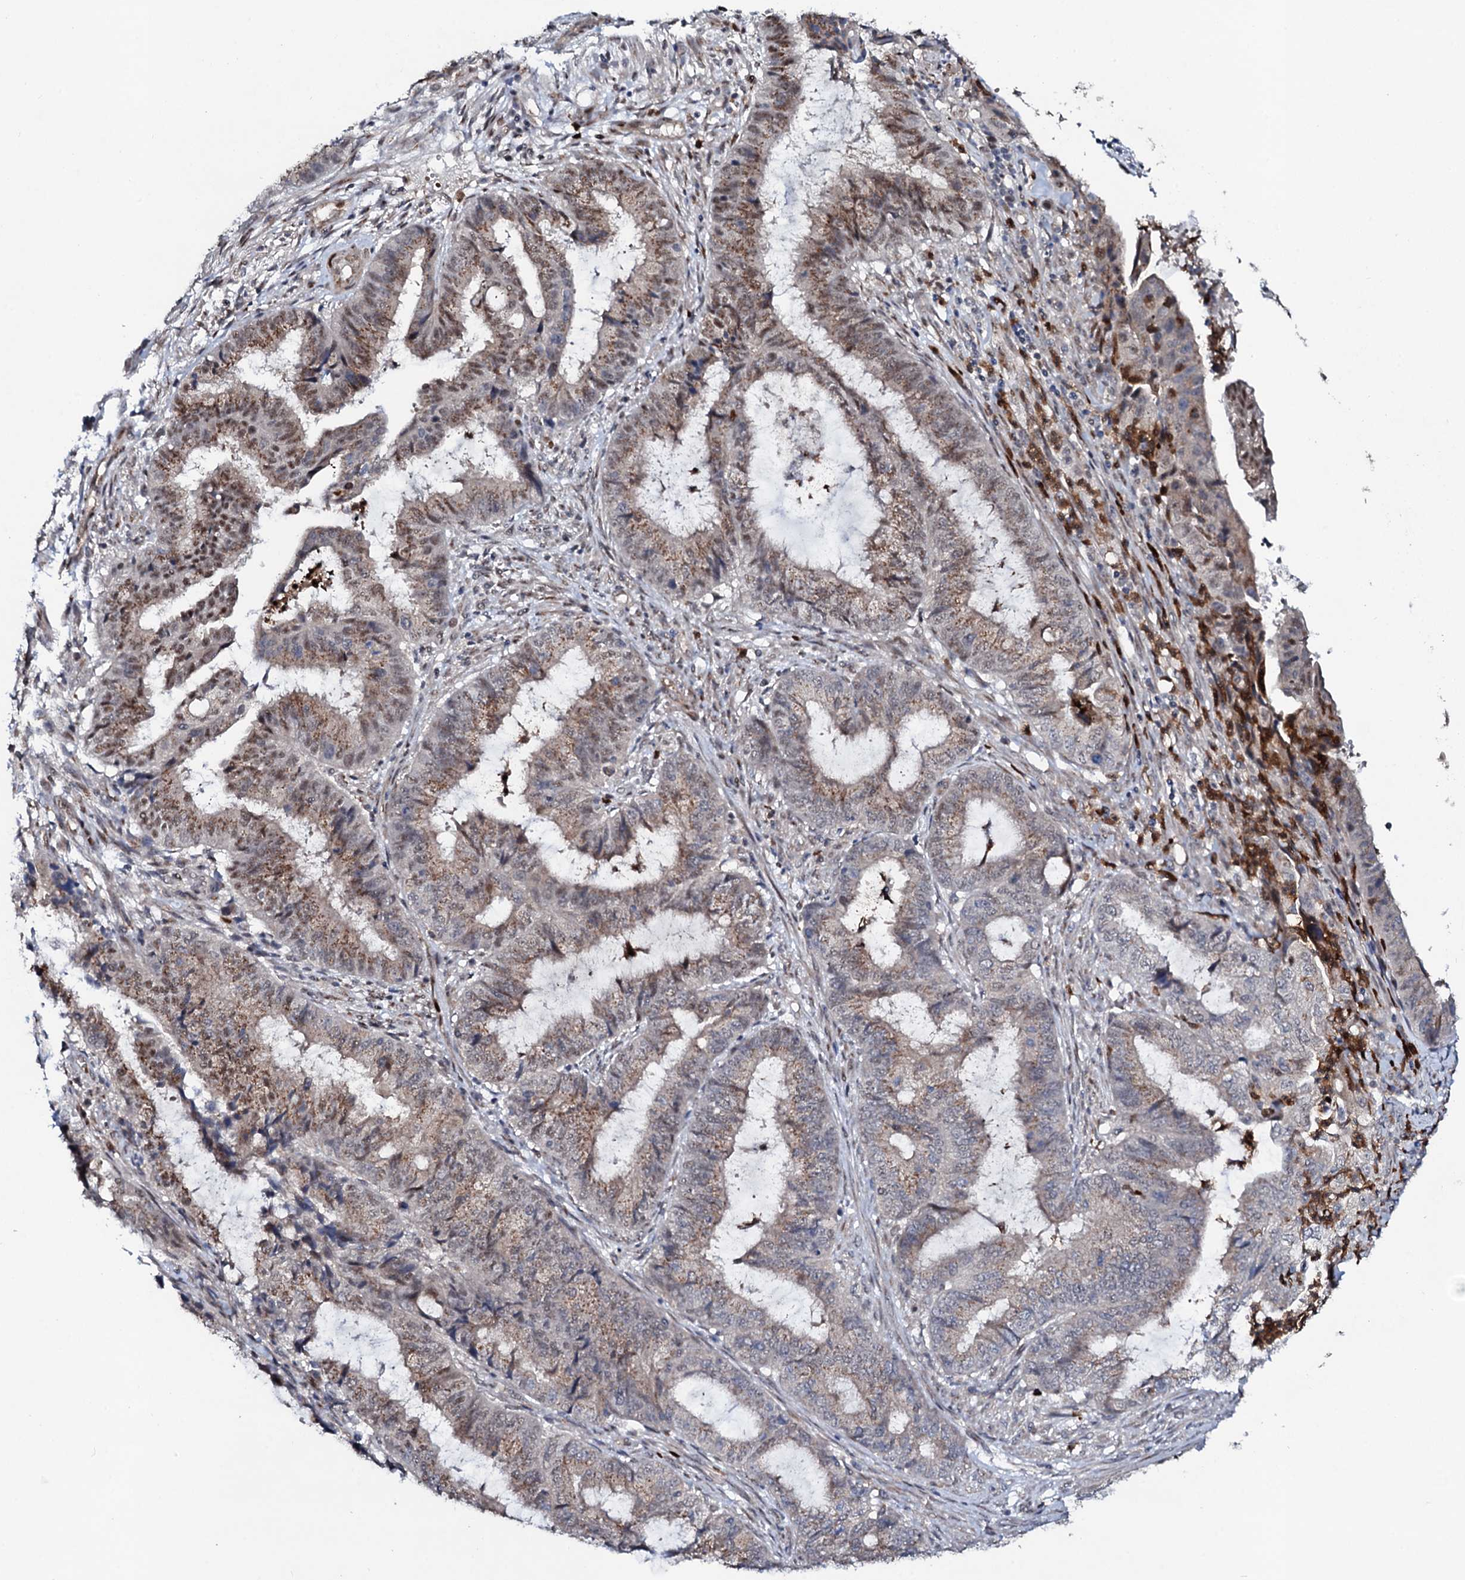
{"staining": {"intensity": "moderate", "quantity": "25%-75%", "location": "cytoplasmic/membranous,nuclear"}, "tissue": "endometrial cancer", "cell_type": "Tumor cells", "image_type": "cancer", "snomed": [{"axis": "morphology", "description": "Adenocarcinoma, NOS"}, {"axis": "topography", "description": "Endometrium"}], "caption": "Protein expression analysis of adenocarcinoma (endometrial) exhibits moderate cytoplasmic/membranous and nuclear expression in about 25%-75% of tumor cells.", "gene": "COG6", "patient": {"sex": "female", "age": 51}}